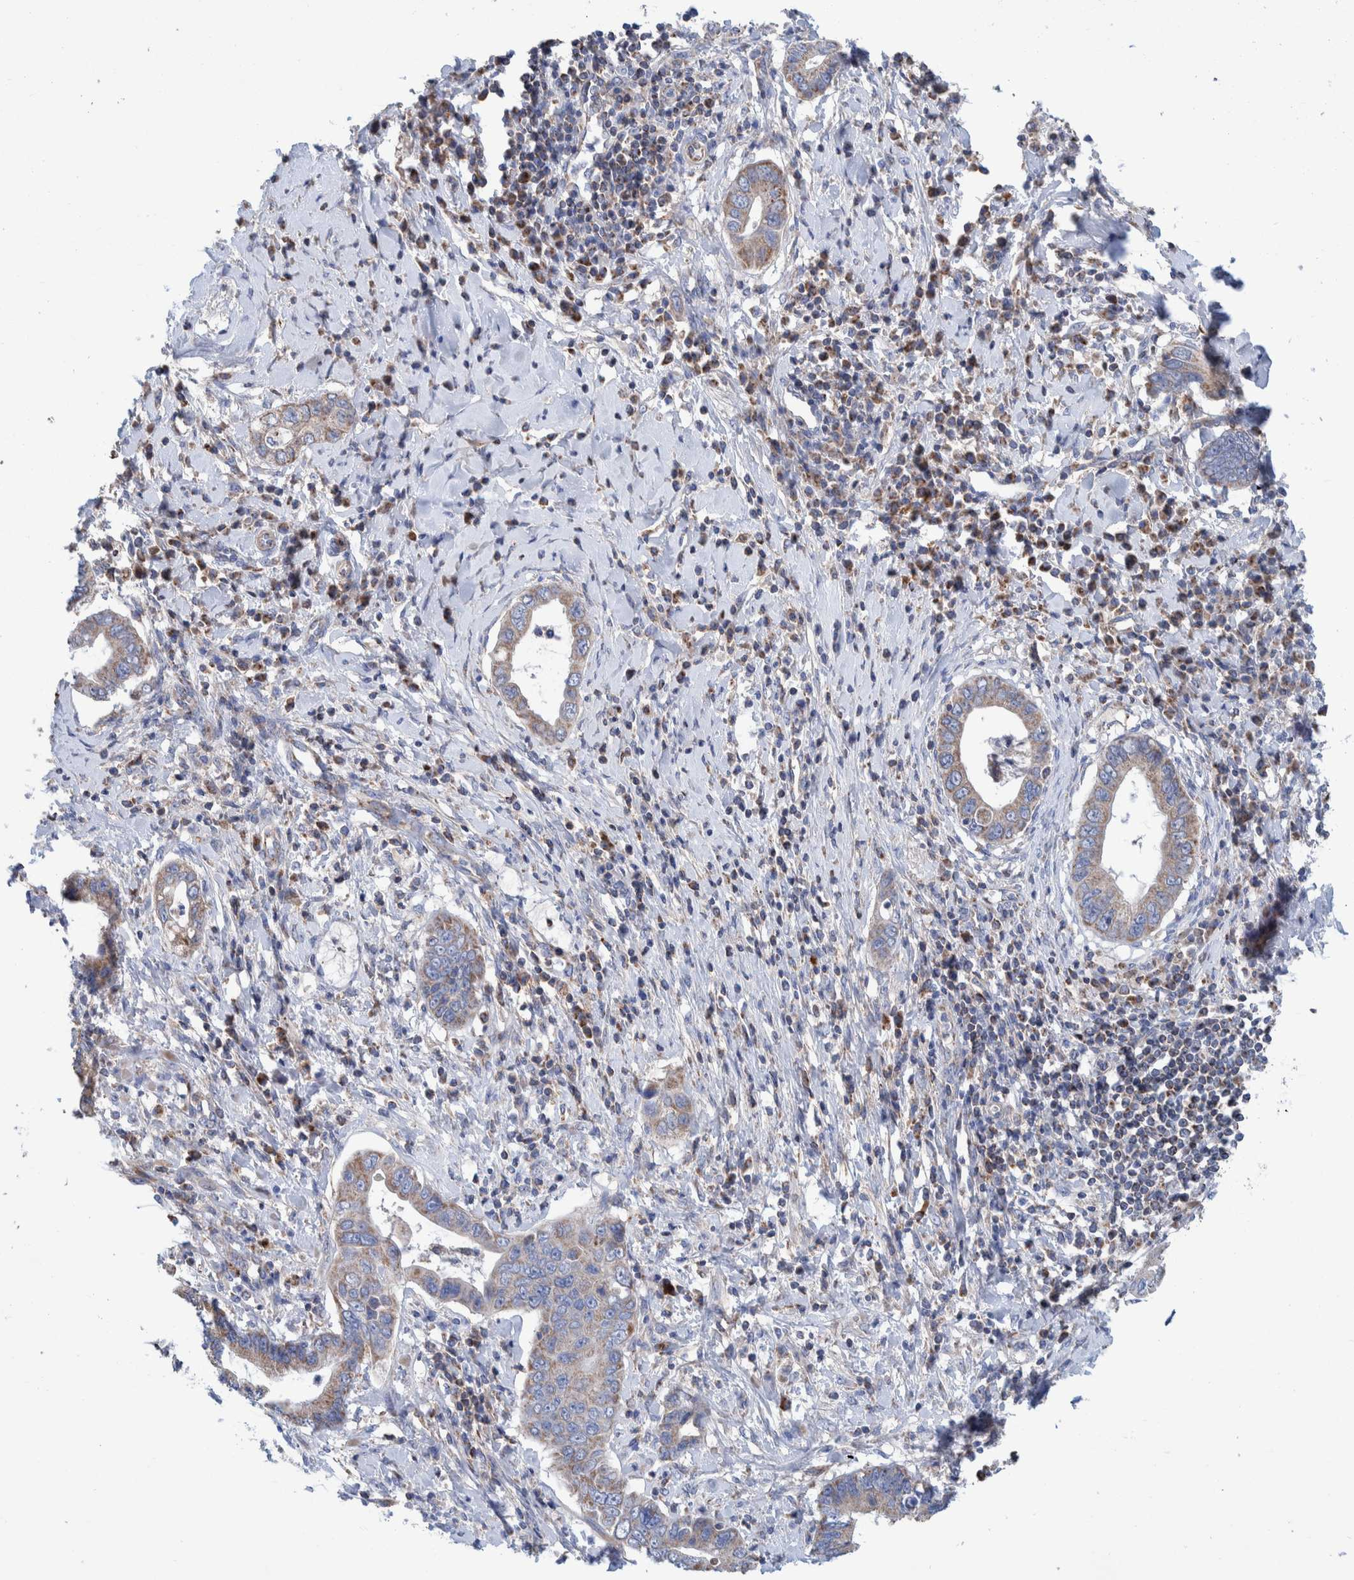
{"staining": {"intensity": "moderate", "quantity": ">75%", "location": "cytoplasmic/membranous"}, "tissue": "cervical cancer", "cell_type": "Tumor cells", "image_type": "cancer", "snomed": [{"axis": "morphology", "description": "Adenocarcinoma, NOS"}, {"axis": "topography", "description": "Cervix"}], "caption": "A medium amount of moderate cytoplasmic/membranous positivity is seen in about >75% of tumor cells in cervical adenocarcinoma tissue.", "gene": "DECR1", "patient": {"sex": "female", "age": 44}}